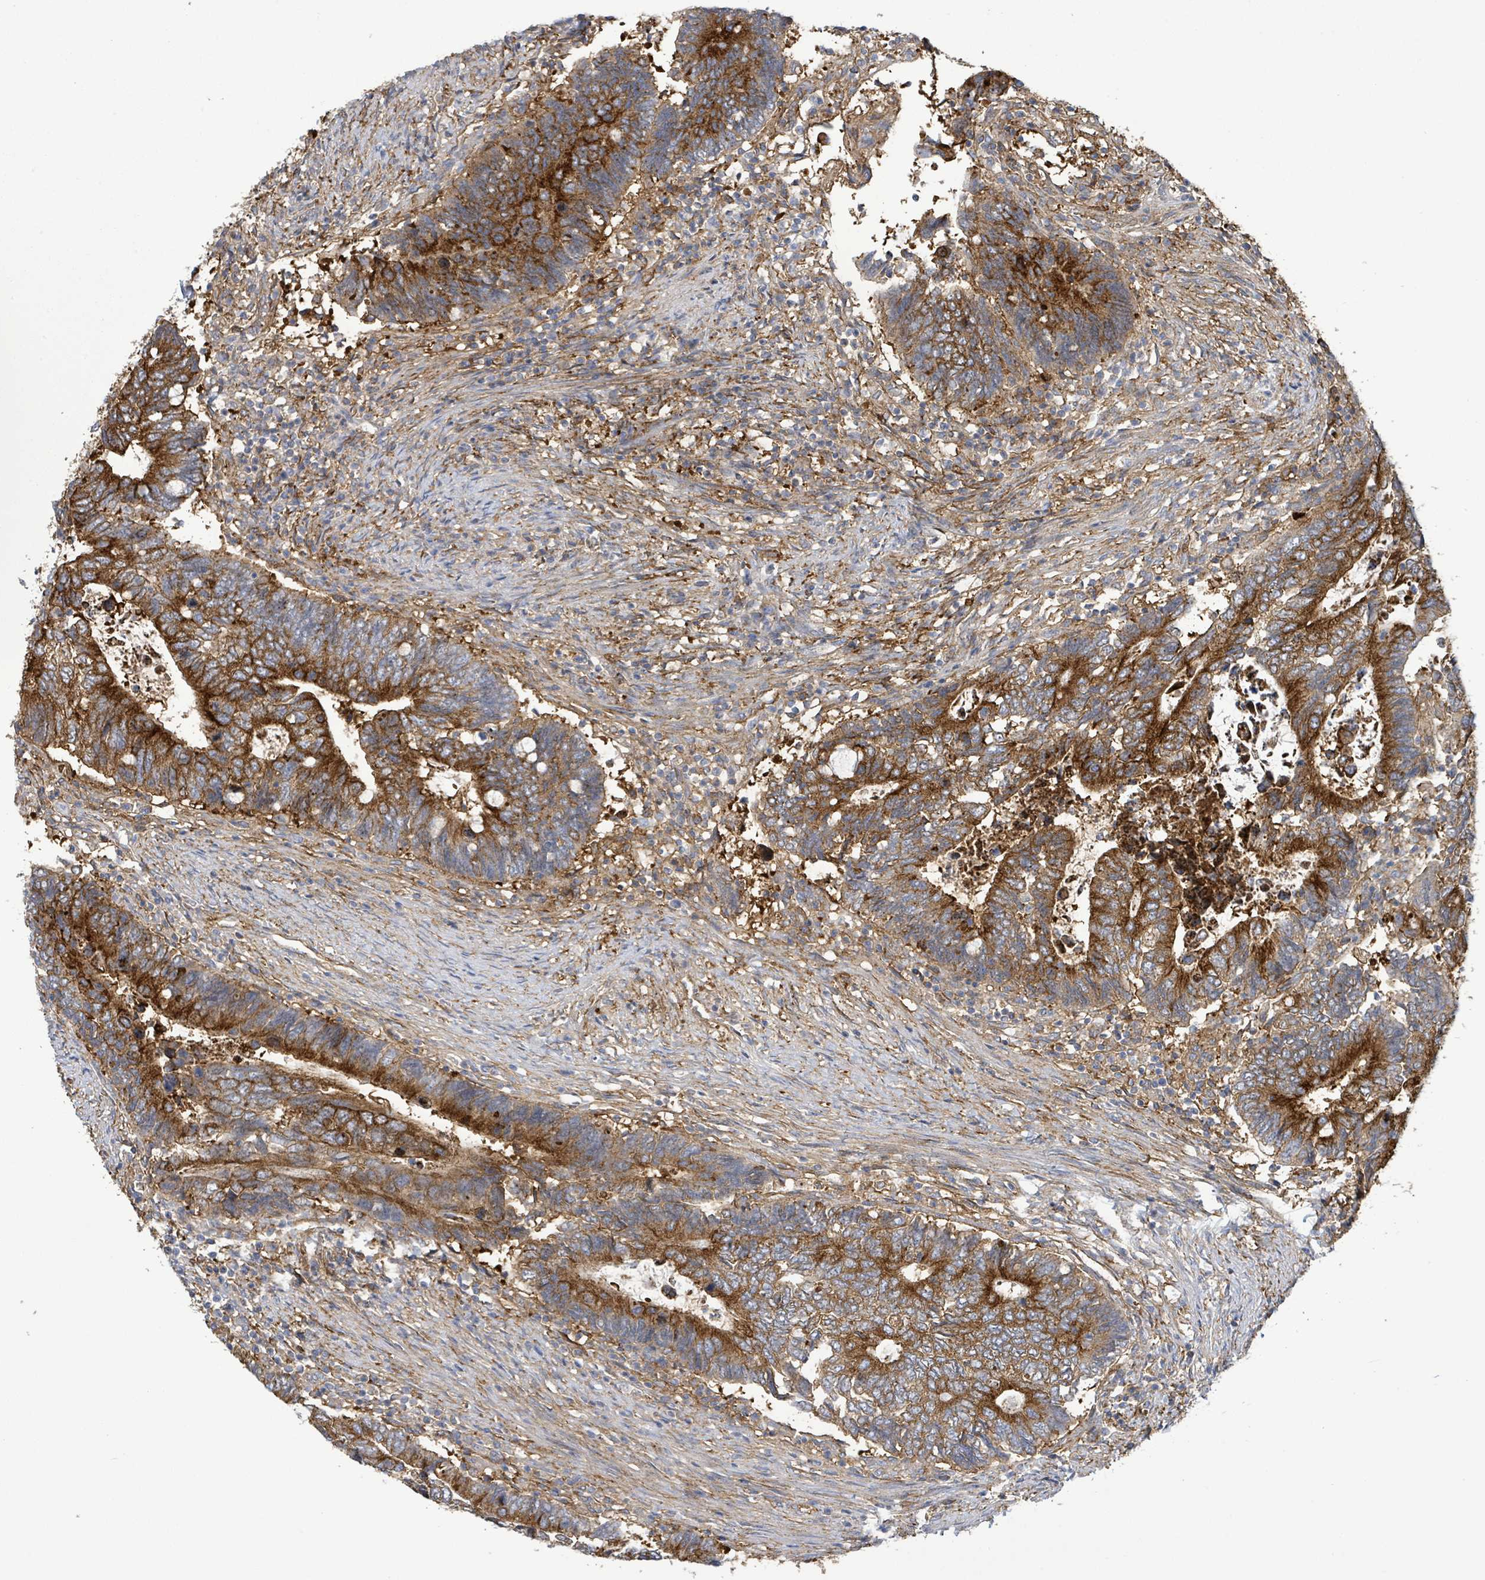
{"staining": {"intensity": "strong", "quantity": ">75%", "location": "cytoplasmic/membranous"}, "tissue": "colorectal cancer", "cell_type": "Tumor cells", "image_type": "cancer", "snomed": [{"axis": "morphology", "description": "Adenocarcinoma, NOS"}, {"axis": "topography", "description": "Colon"}], "caption": "DAB immunohistochemical staining of human colorectal cancer (adenocarcinoma) demonstrates strong cytoplasmic/membranous protein staining in approximately >75% of tumor cells.", "gene": "EGFL7", "patient": {"sex": "male", "age": 87}}